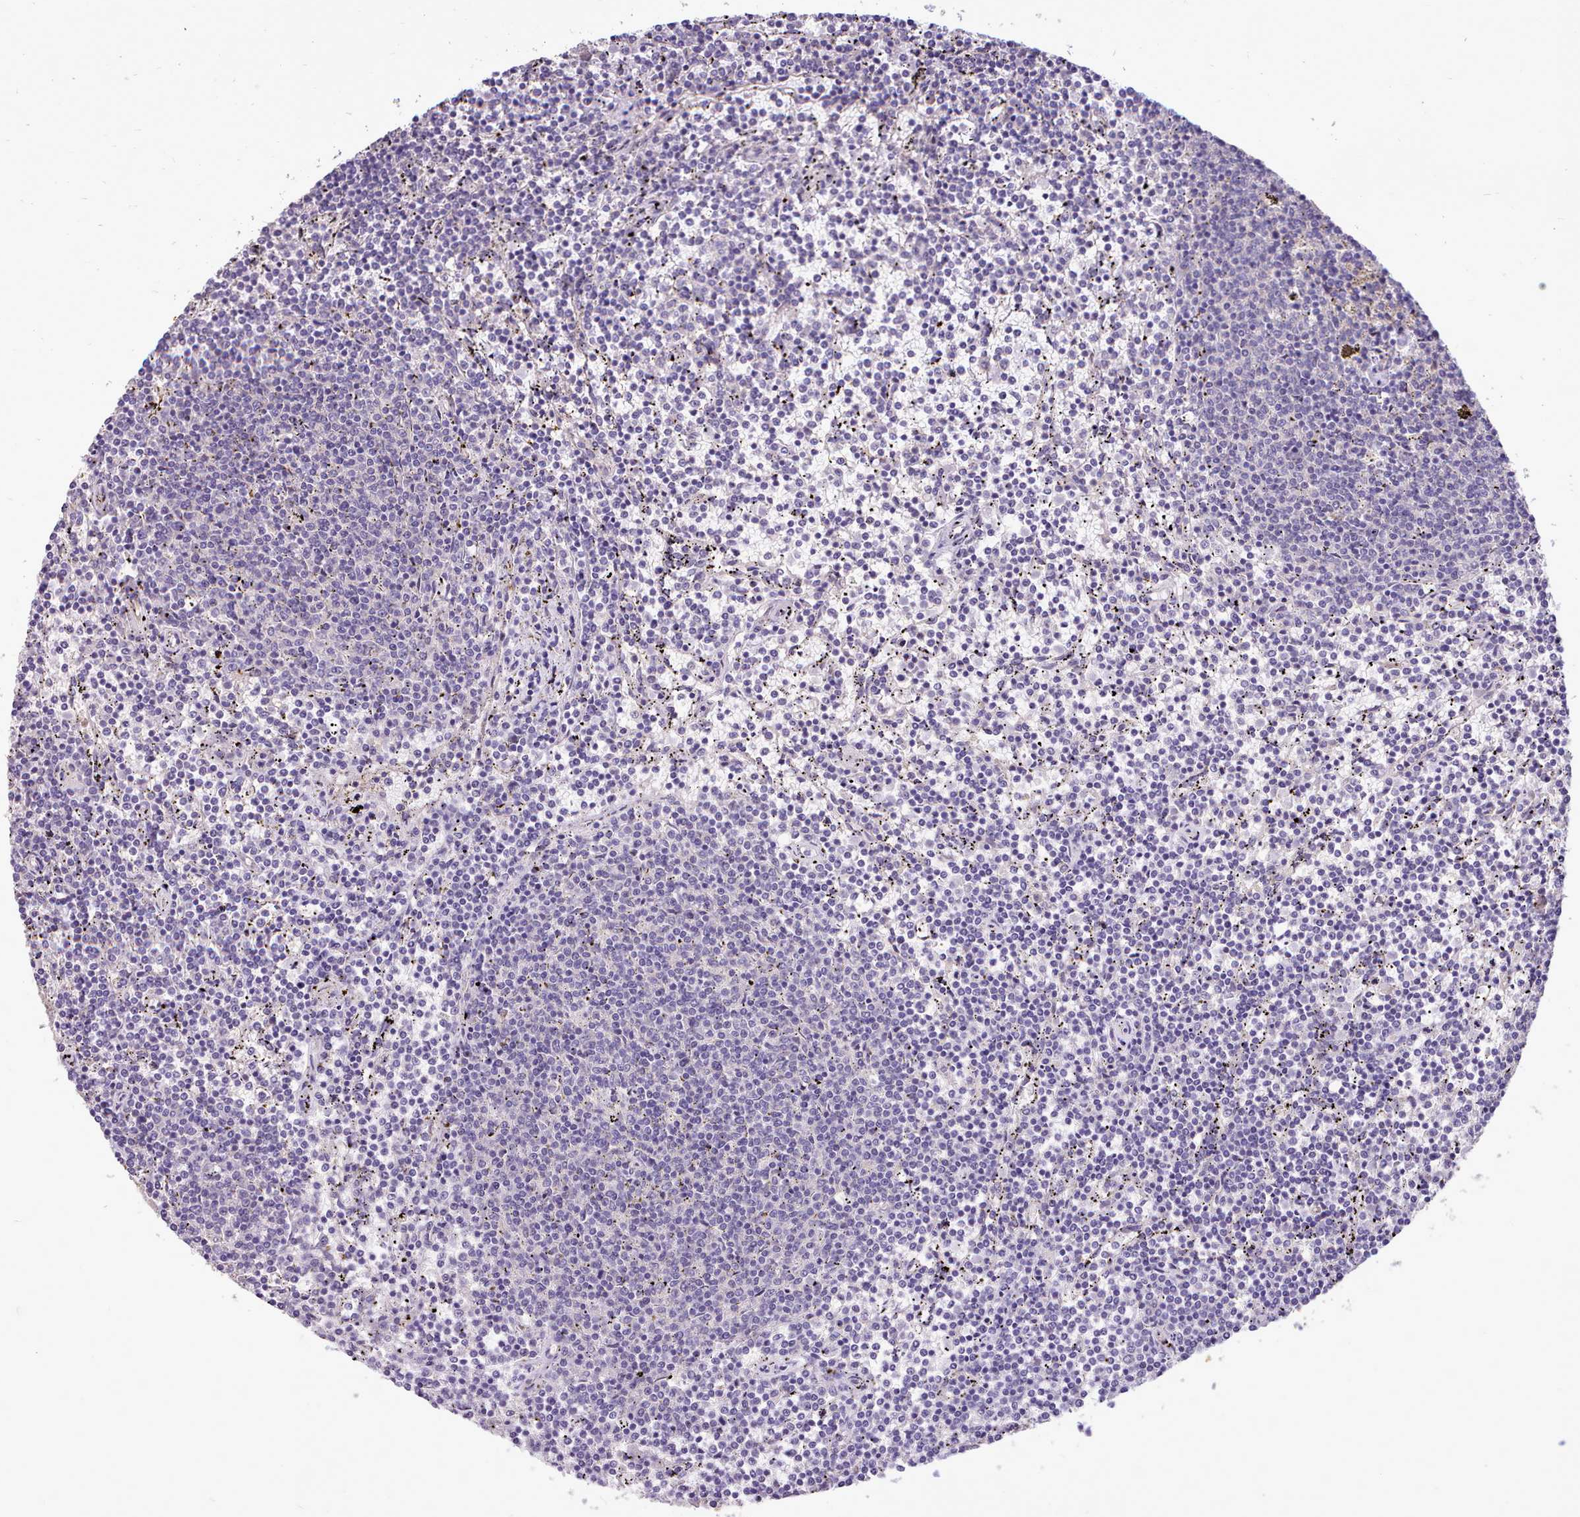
{"staining": {"intensity": "negative", "quantity": "none", "location": "none"}, "tissue": "lymphoma", "cell_type": "Tumor cells", "image_type": "cancer", "snomed": [{"axis": "morphology", "description": "Malignant lymphoma, non-Hodgkin's type, Low grade"}, {"axis": "topography", "description": "Spleen"}], "caption": "This is a micrograph of immunohistochemistry staining of lymphoma, which shows no expression in tumor cells. (Brightfield microscopy of DAB immunohistochemistry (IHC) at high magnification).", "gene": "ZNF607", "patient": {"sex": "female", "age": 50}}